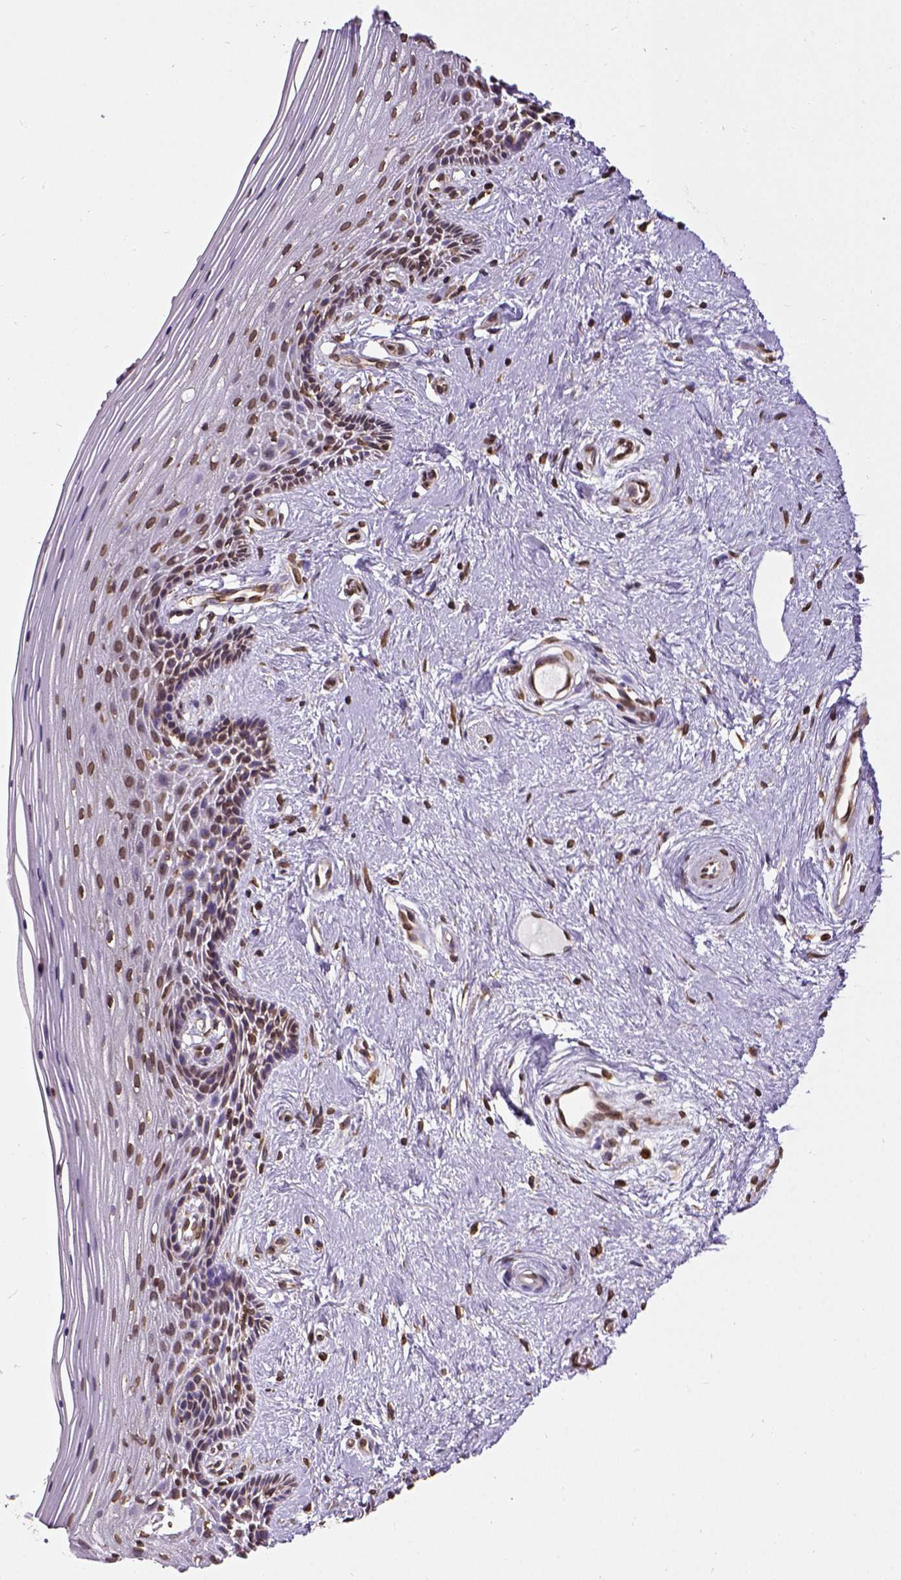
{"staining": {"intensity": "moderate", "quantity": ">75%", "location": "cytoplasmic/membranous,nuclear"}, "tissue": "vagina", "cell_type": "Squamous epithelial cells", "image_type": "normal", "snomed": [{"axis": "morphology", "description": "Normal tissue, NOS"}, {"axis": "topography", "description": "Vagina"}], "caption": "This histopathology image shows immunohistochemistry staining of normal vagina, with medium moderate cytoplasmic/membranous,nuclear positivity in about >75% of squamous epithelial cells.", "gene": "MTDH", "patient": {"sex": "female", "age": 45}}